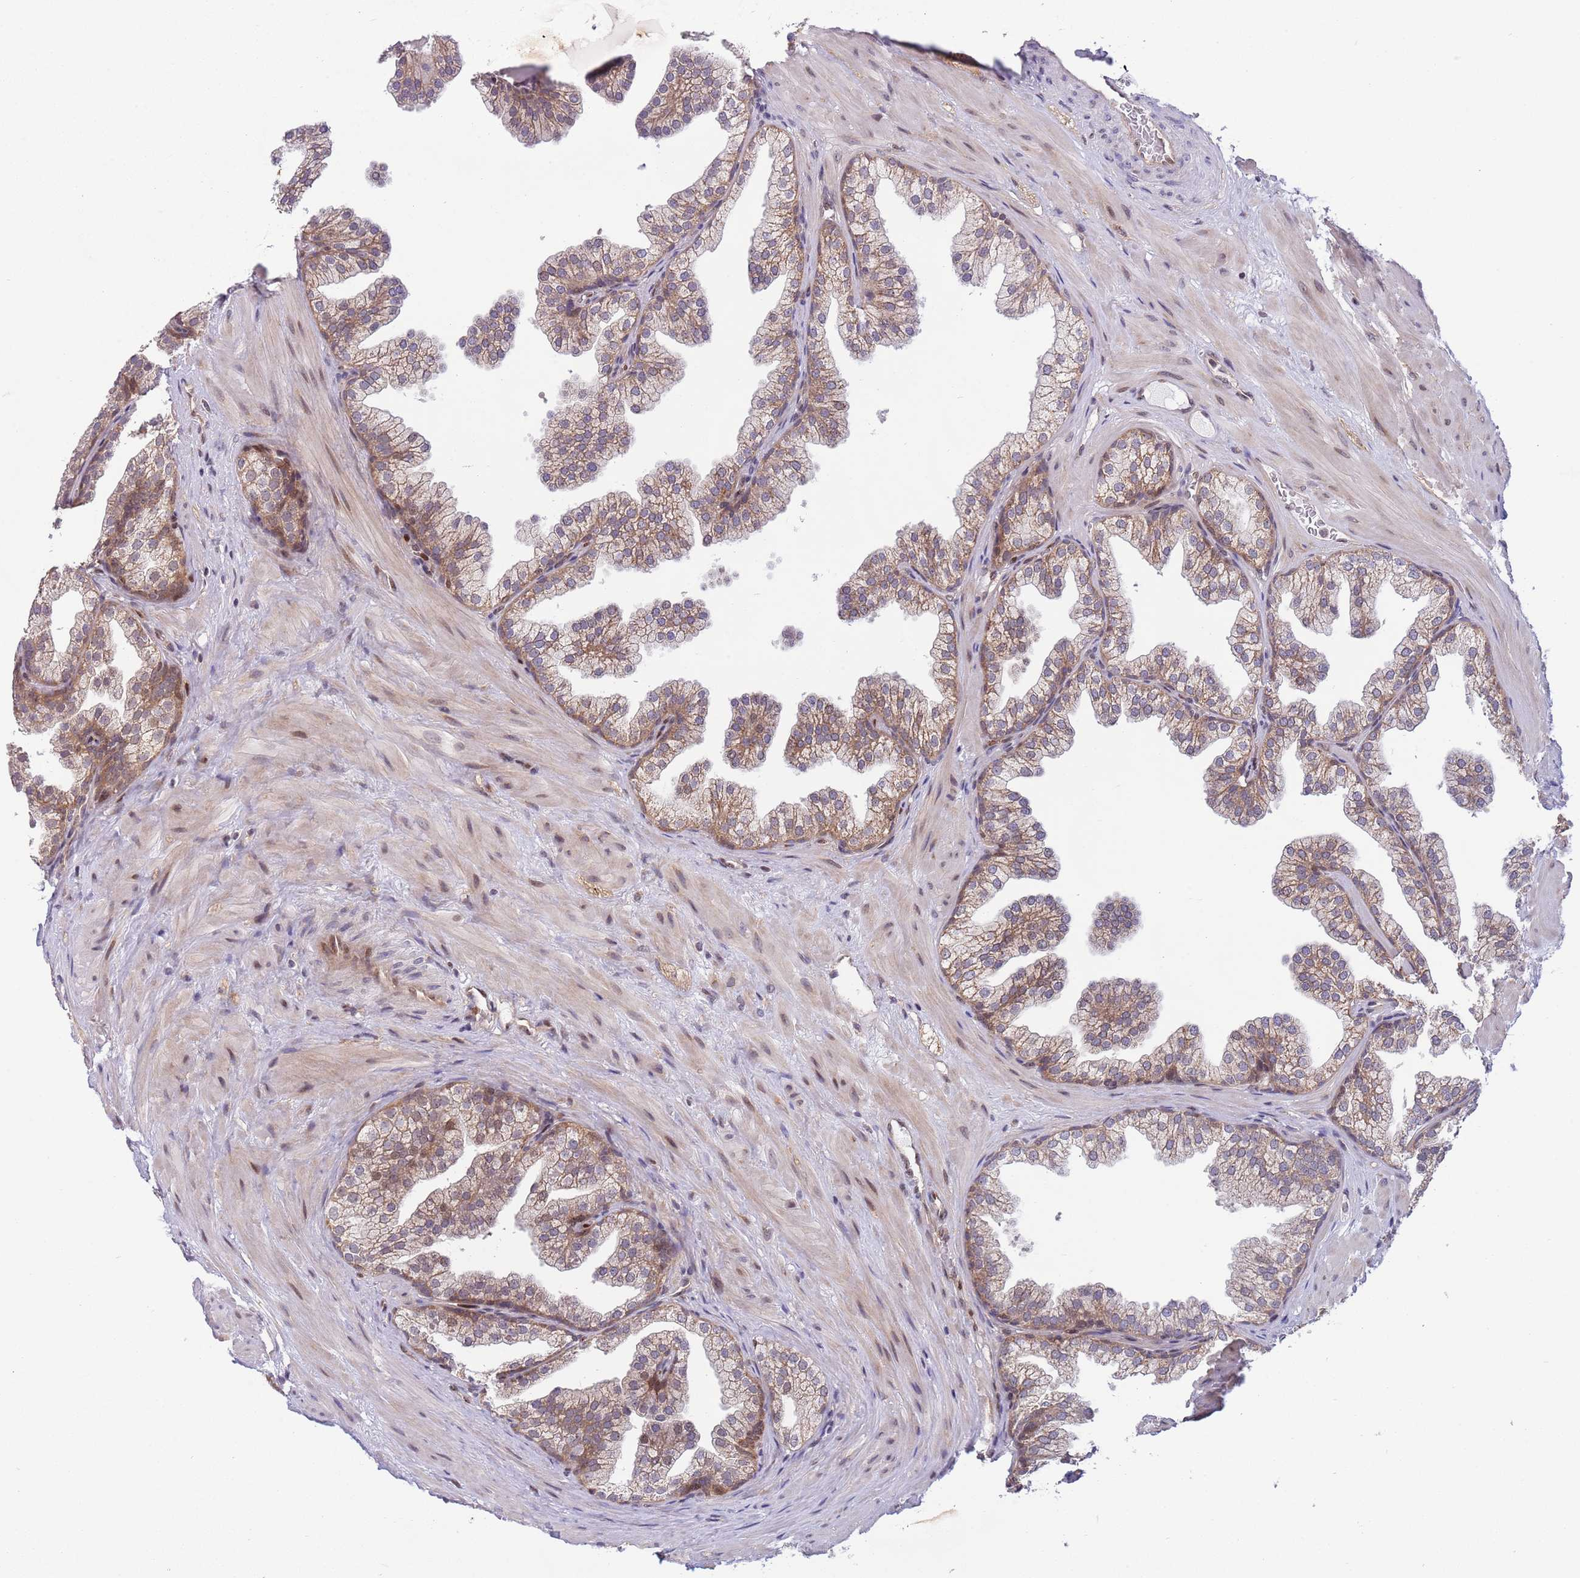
{"staining": {"intensity": "moderate", "quantity": "25%-75%", "location": "cytoplasmic/membranous,nuclear"}, "tissue": "prostate", "cell_type": "Glandular cells", "image_type": "normal", "snomed": [{"axis": "morphology", "description": "Normal tissue, NOS"}, {"axis": "topography", "description": "Prostate"}], "caption": "Unremarkable prostate reveals moderate cytoplasmic/membranous,nuclear expression in about 25%-75% of glandular cells, visualized by immunohistochemistry. The protein is shown in brown color, while the nuclei are stained blue.", "gene": "TBX10", "patient": {"sex": "male", "age": 37}}